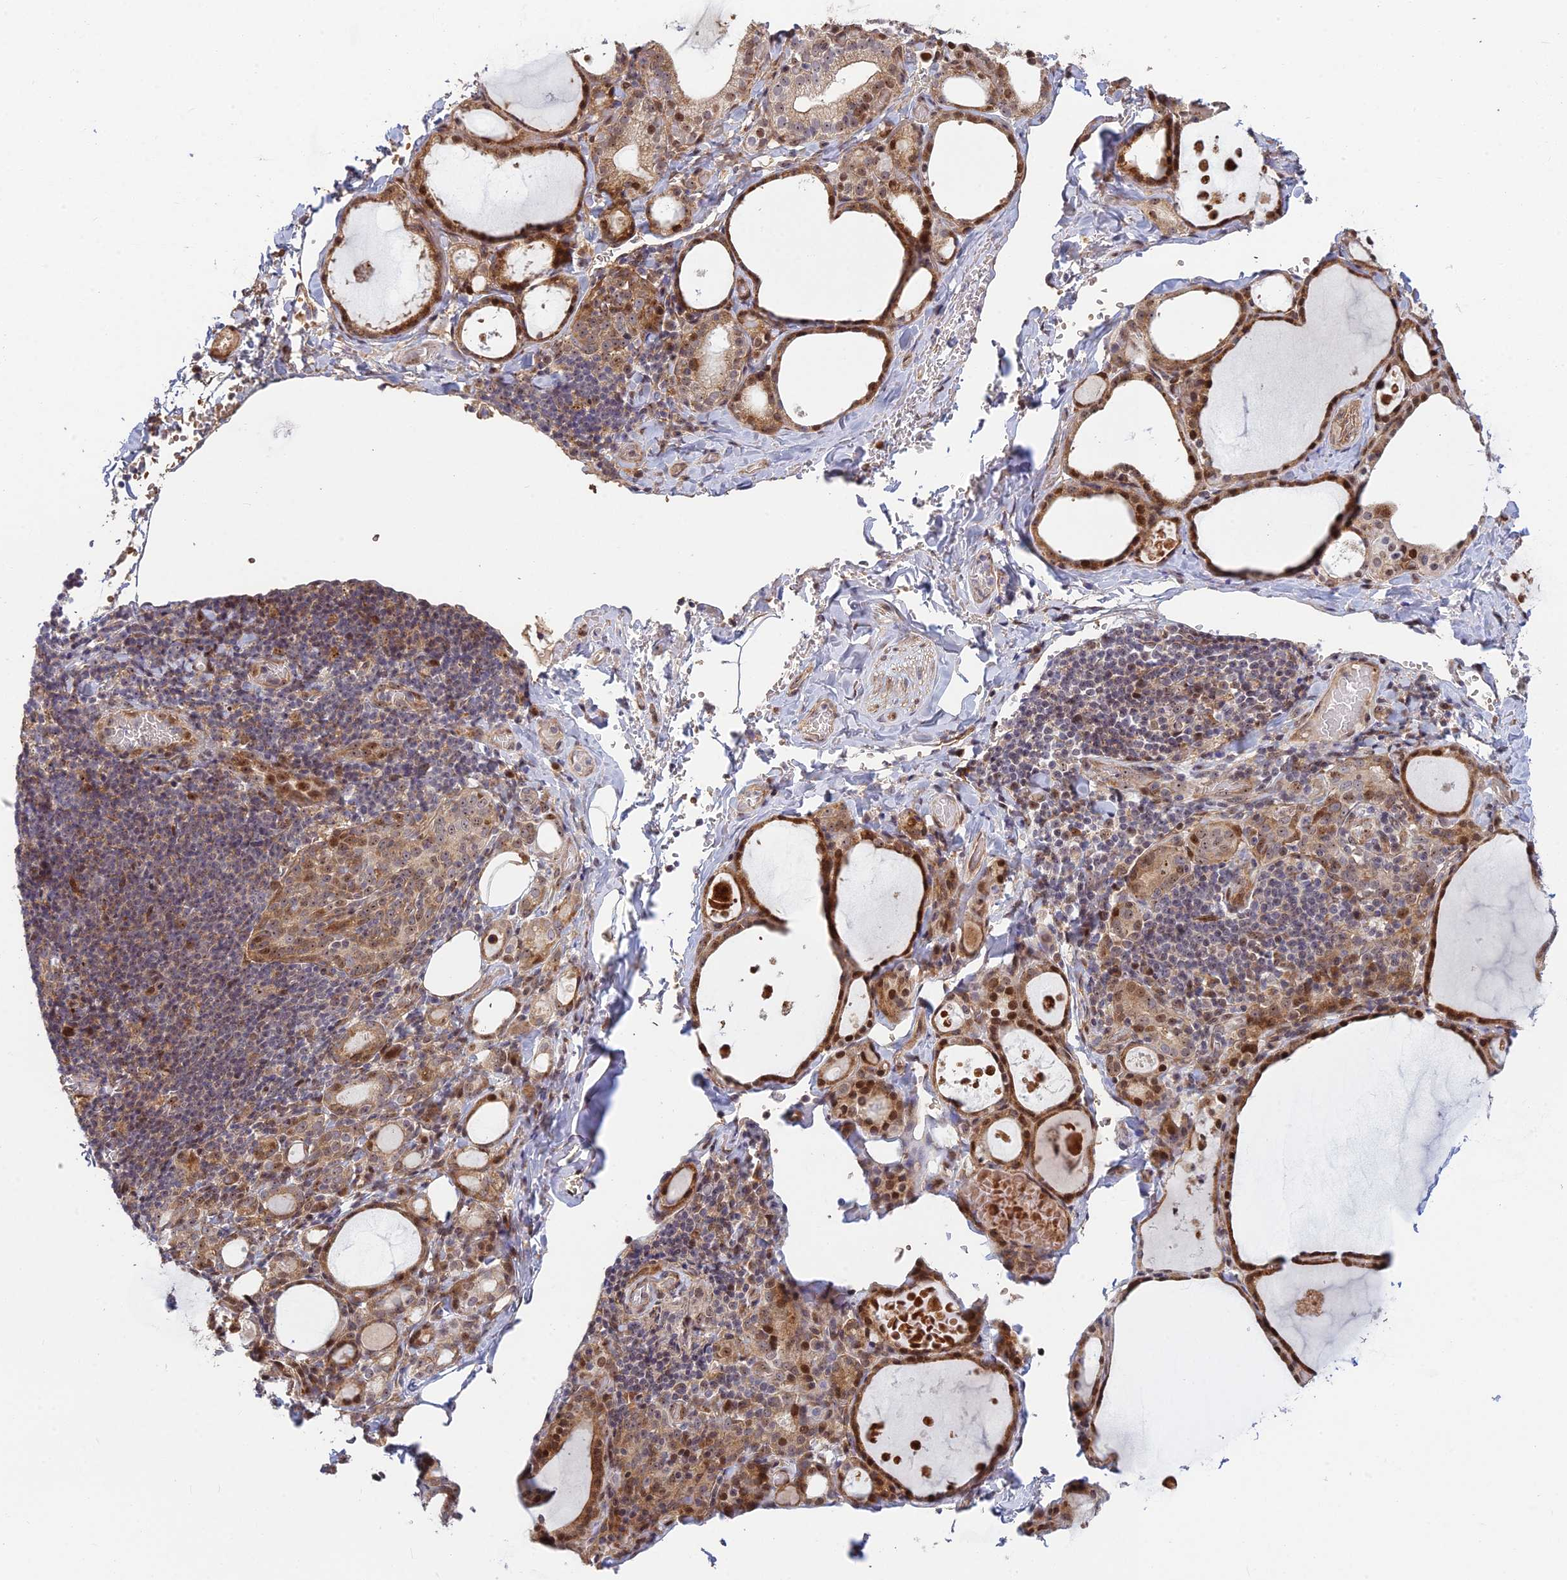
{"staining": {"intensity": "strong", "quantity": ">75%", "location": "cytoplasmic/membranous,nuclear"}, "tissue": "thyroid gland", "cell_type": "Glandular cells", "image_type": "normal", "snomed": [{"axis": "morphology", "description": "Normal tissue, NOS"}, {"axis": "topography", "description": "Thyroid gland"}], "caption": "The histopathology image demonstrates staining of benign thyroid gland, revealing strong cytoplasmic/membranous,nuclear protein positivity (brown color) within glandular cells. Immunohistochemistry (ihc) stains the protein in brown and the nuclei are stained blue.", "gene": "UFSP2", "patient": {"sex": "male", "age": 56}}